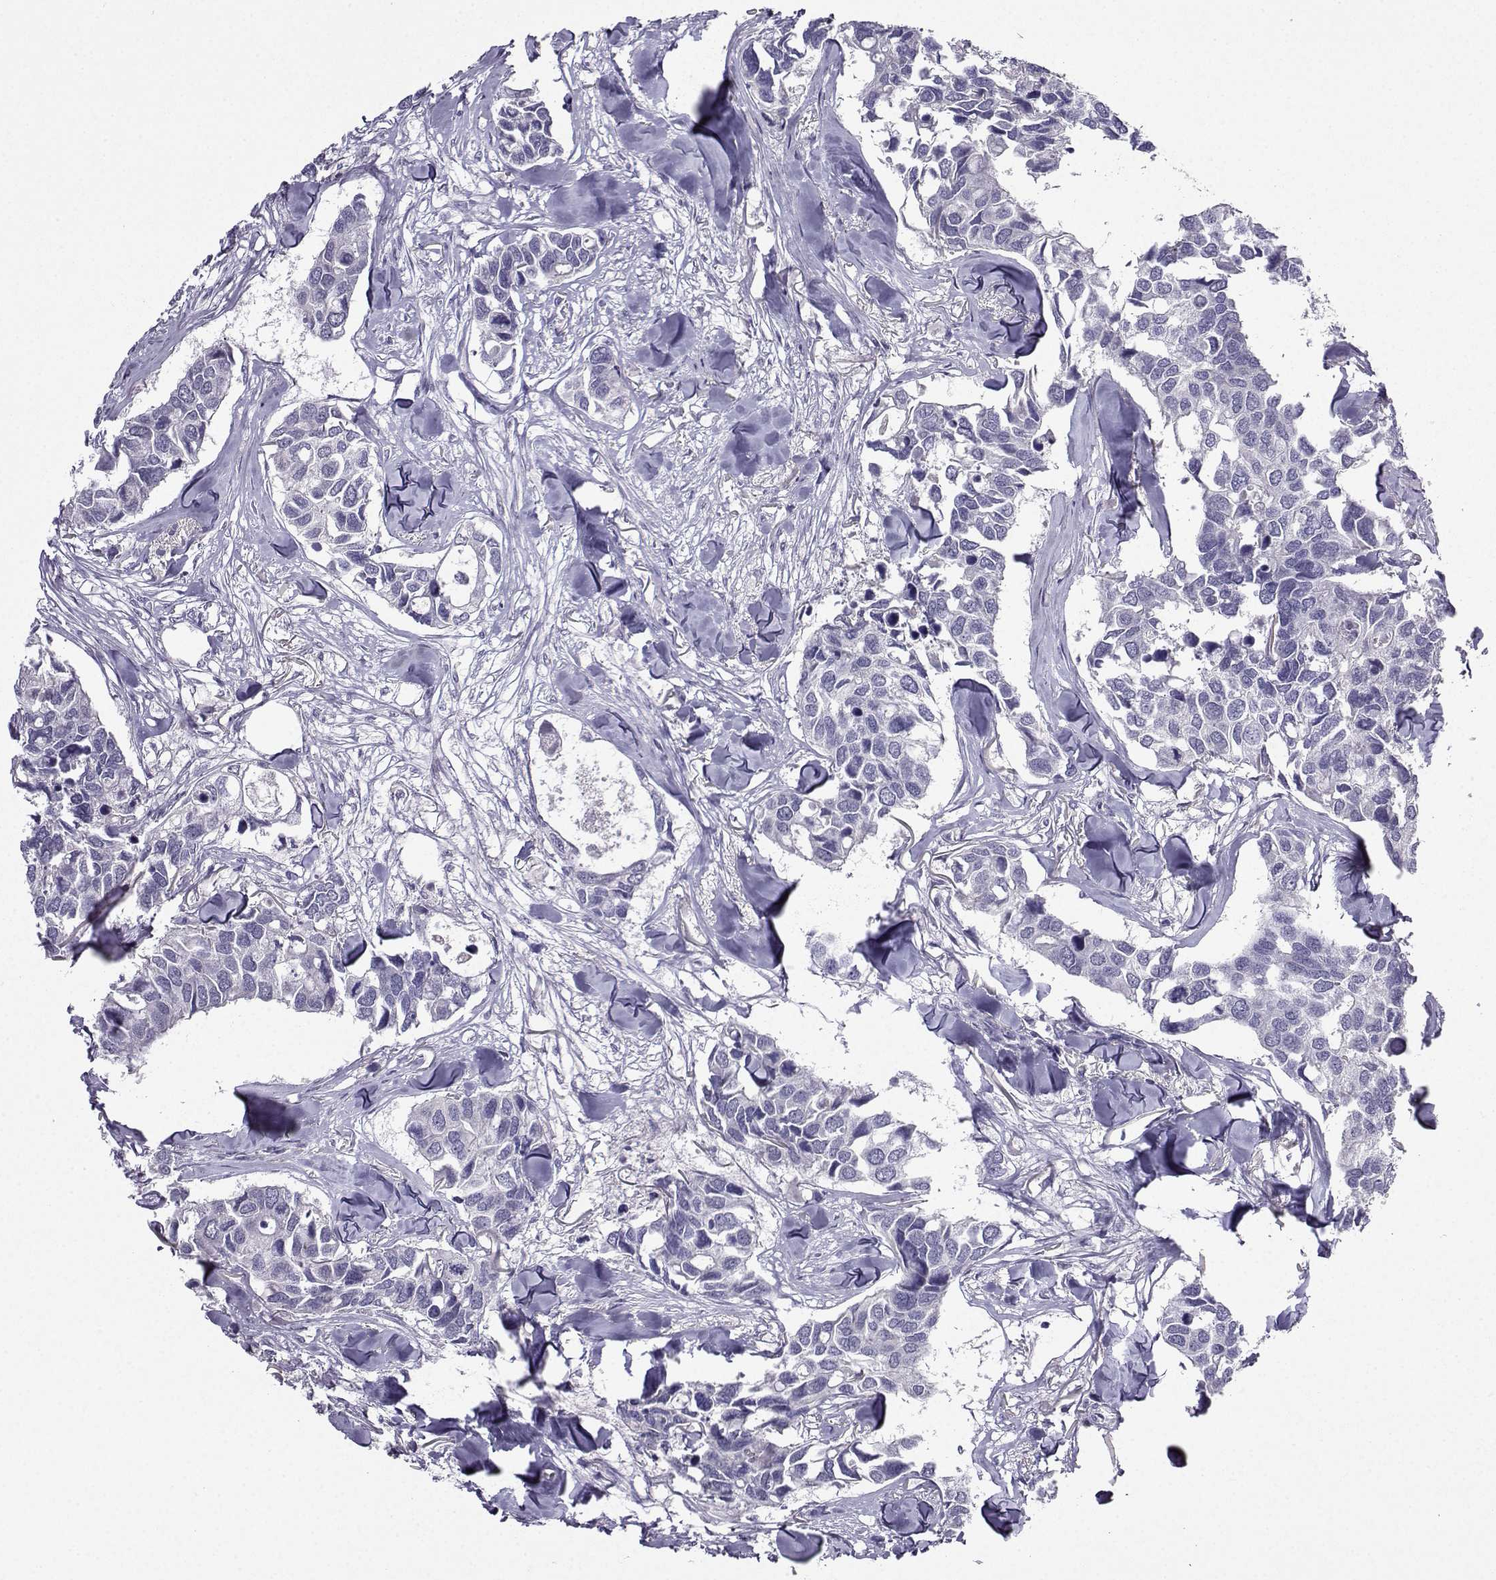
{"staining": {"intensity": "negative", "quantity": "none", "location": "none"}, "tissue": "breast cancer", "cell_type": "Tumor cells", "image_type": "cancer", "snomed": [{"axis": "morphology", "description": "Duct carcinoma"}, {"axis": "topography", "description": "Breast"}], "caption": "A micrograph of human breast cancer (invasive ductal carcinoma) is negative for staining in tumor cells.", "gene": "CRYBB1", "patient": {"sex": "female", "age": 83}}